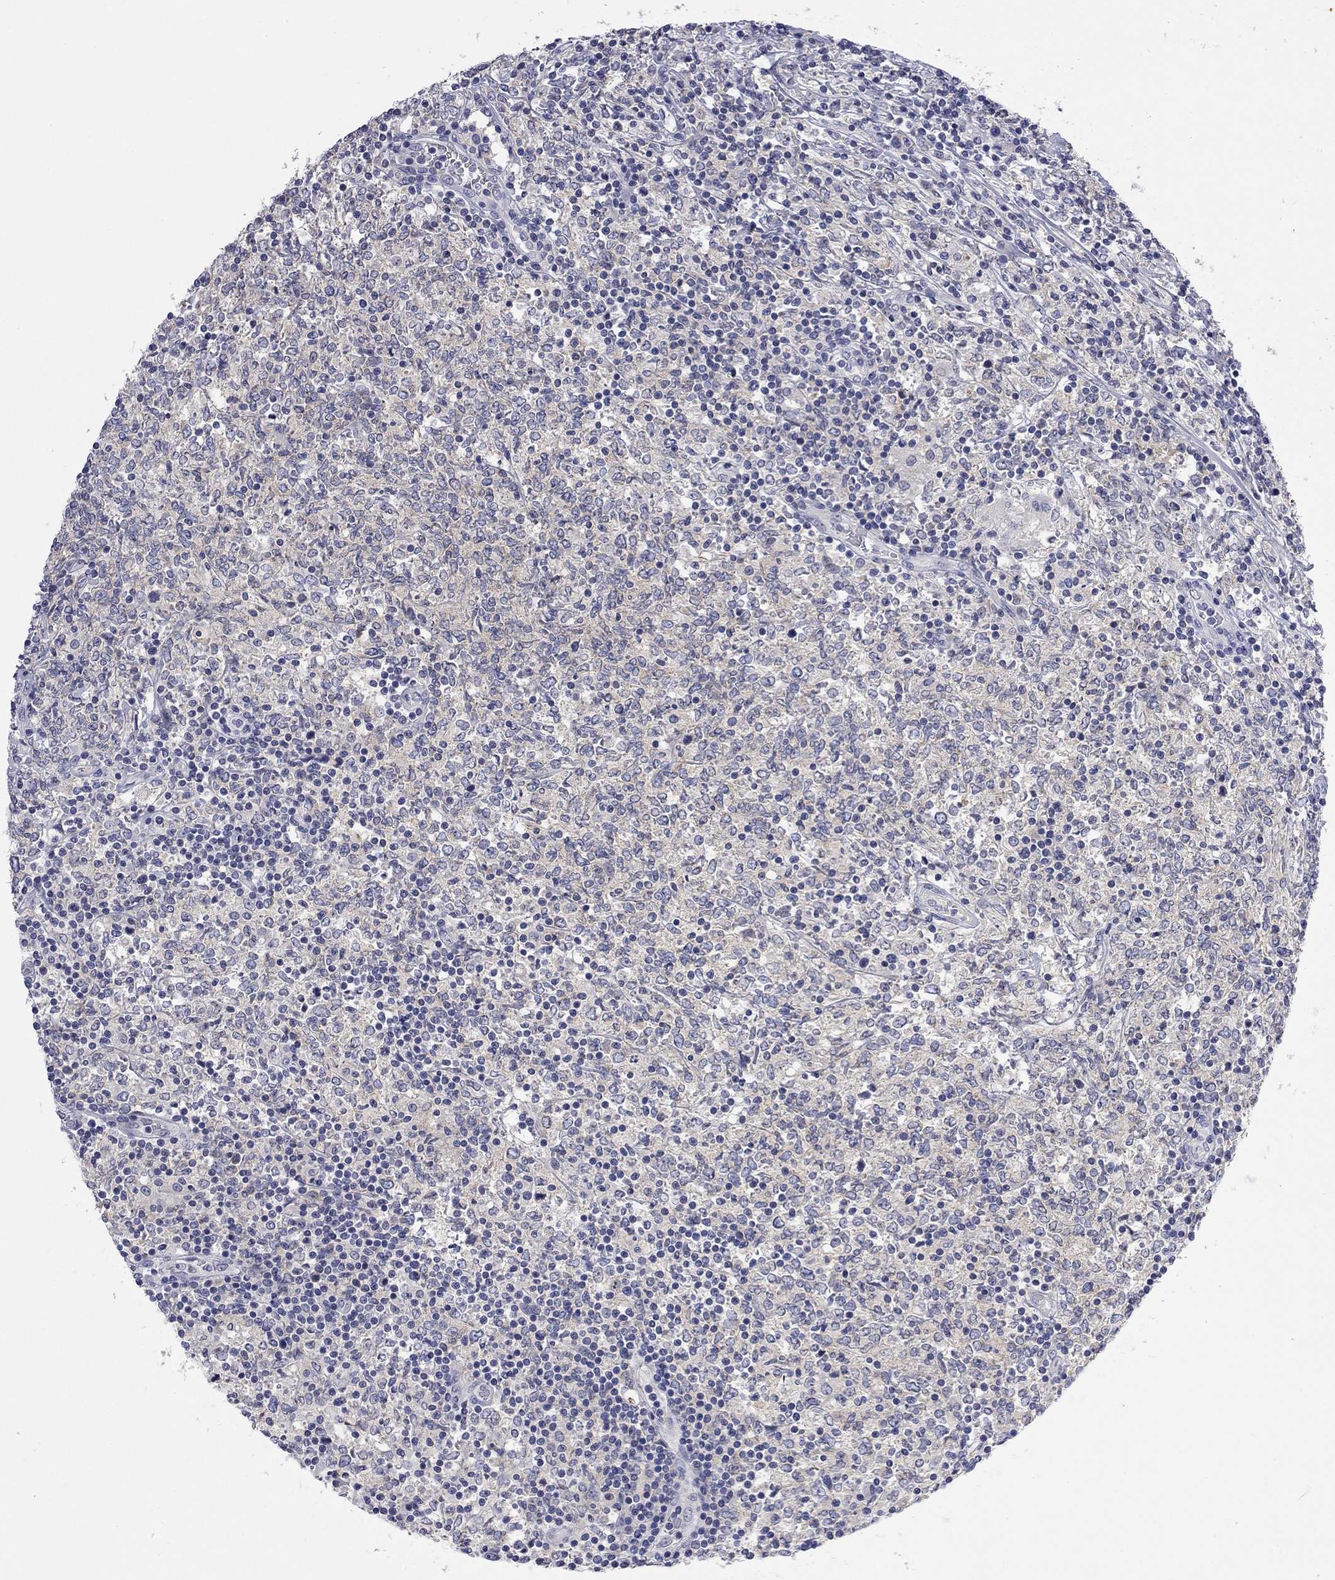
{"staining": {"intensity": "negative", "quantity": "none", "location": "none"}, "tissue": "lymphoma", "cell_type": "Tumor cells", "image_type": "cancer", "snomed": [{"axis": "morphology", "description": "Malignant lymphoma, non-Hodgkin's type, High grade"}, {"axis": "topography", "description": "Lymph node"}], "caption": "Immunohistochemical staining of human lymphoma displays no significant staining in tumor cells.", "gene": "ABCB4", "patient": {"sex": "female", "age": 84}}